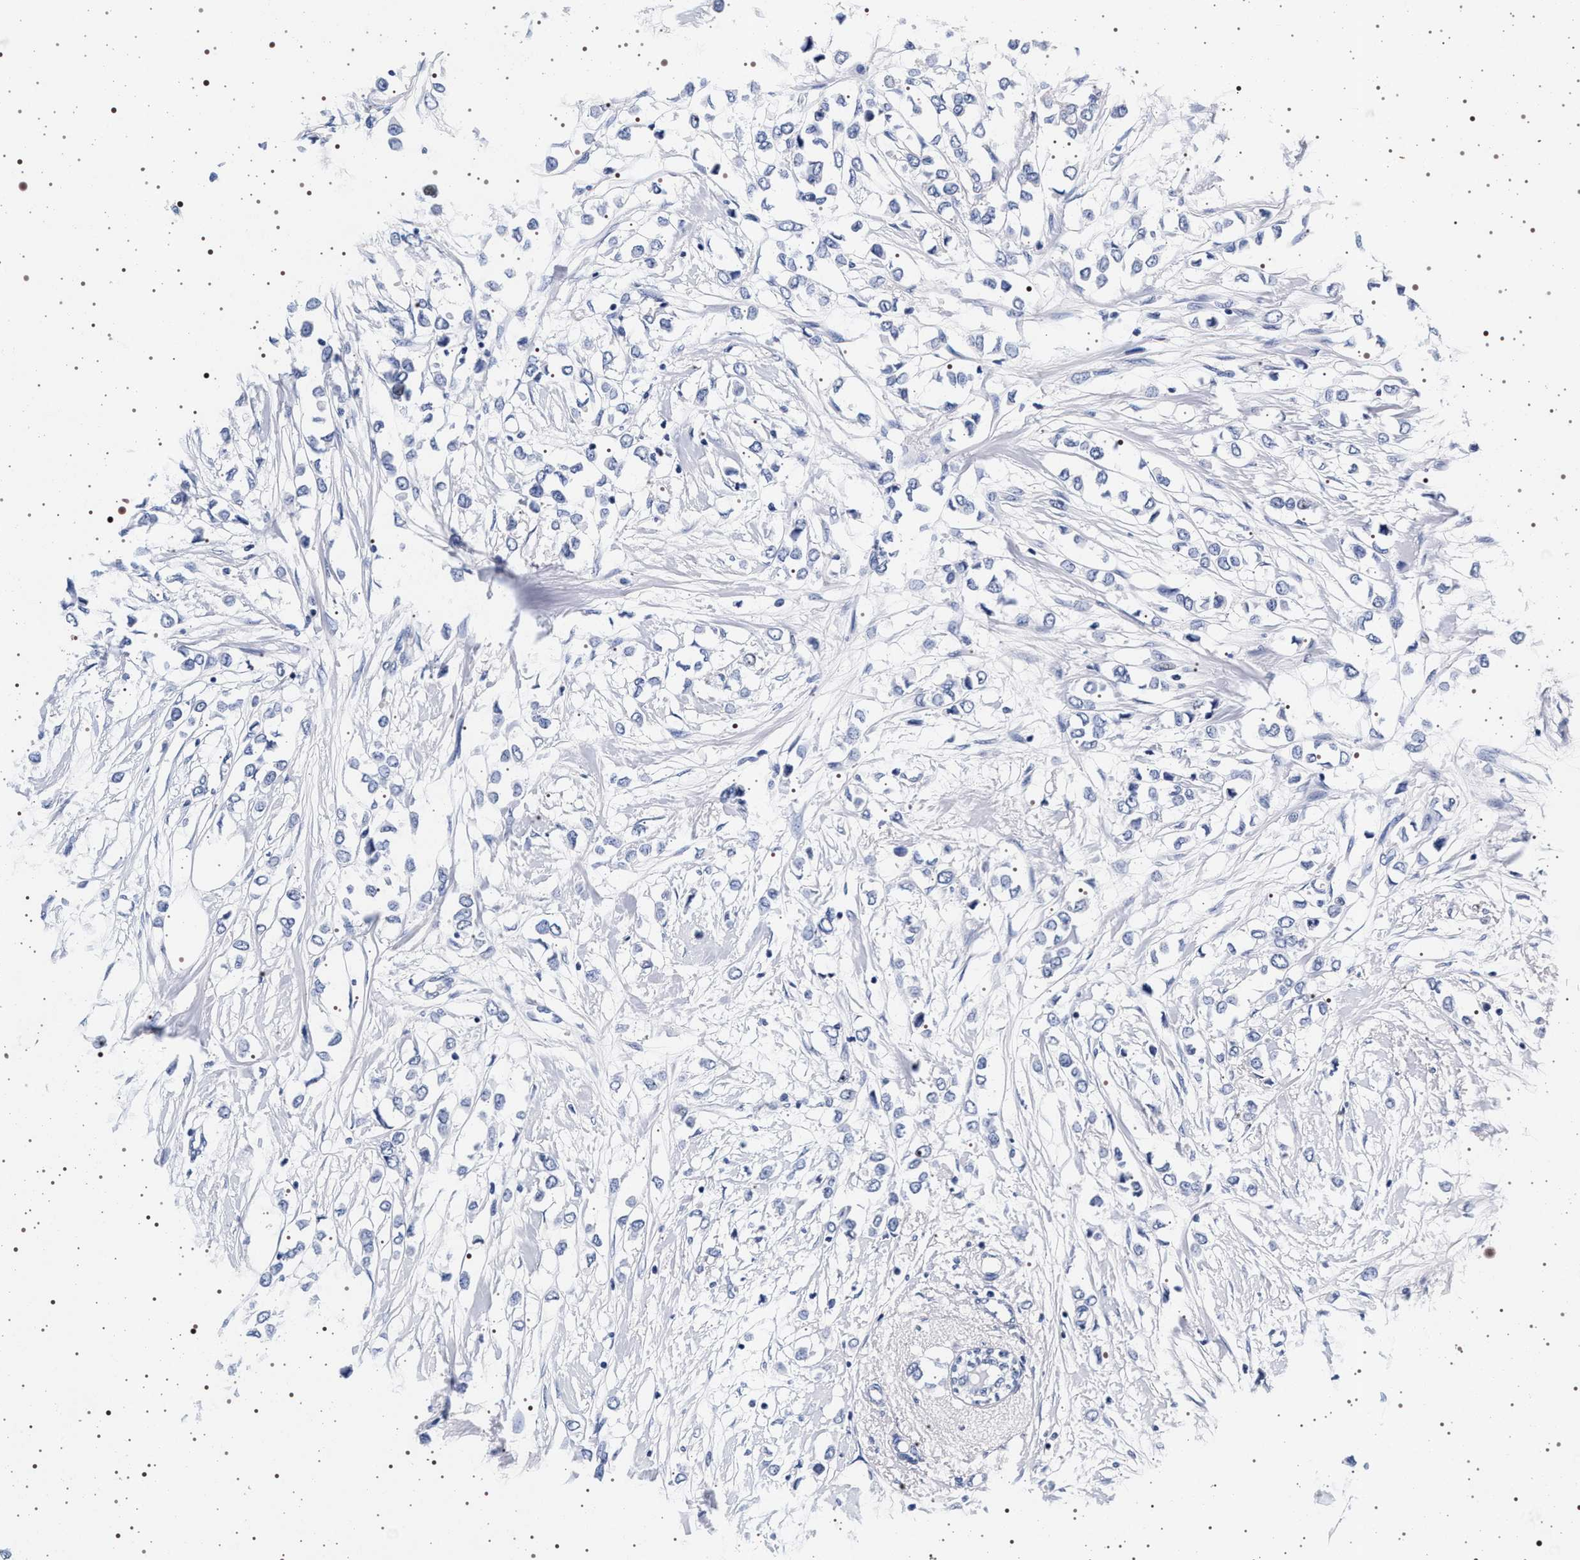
{"staining": {"intensity": "negative", "quantity": "none", "location": "none"}, "tissue": "breast cancer", "cell_type": "Tumor cells", "image_type": "cancer", "snomed": [{"axis": "morphology", "description": "Lobular carcinoma"}, {"axis": "topography", "description": "Breast"}], "caption": "DAB immunohistochemical staining of breast cancer shows no significant staining in tumor cells. (Brightfield microscopy of DAB immunohistochemistry at high magnification).", "gene": "SYN1", "patient": {"sex": "female", "age": 51}}